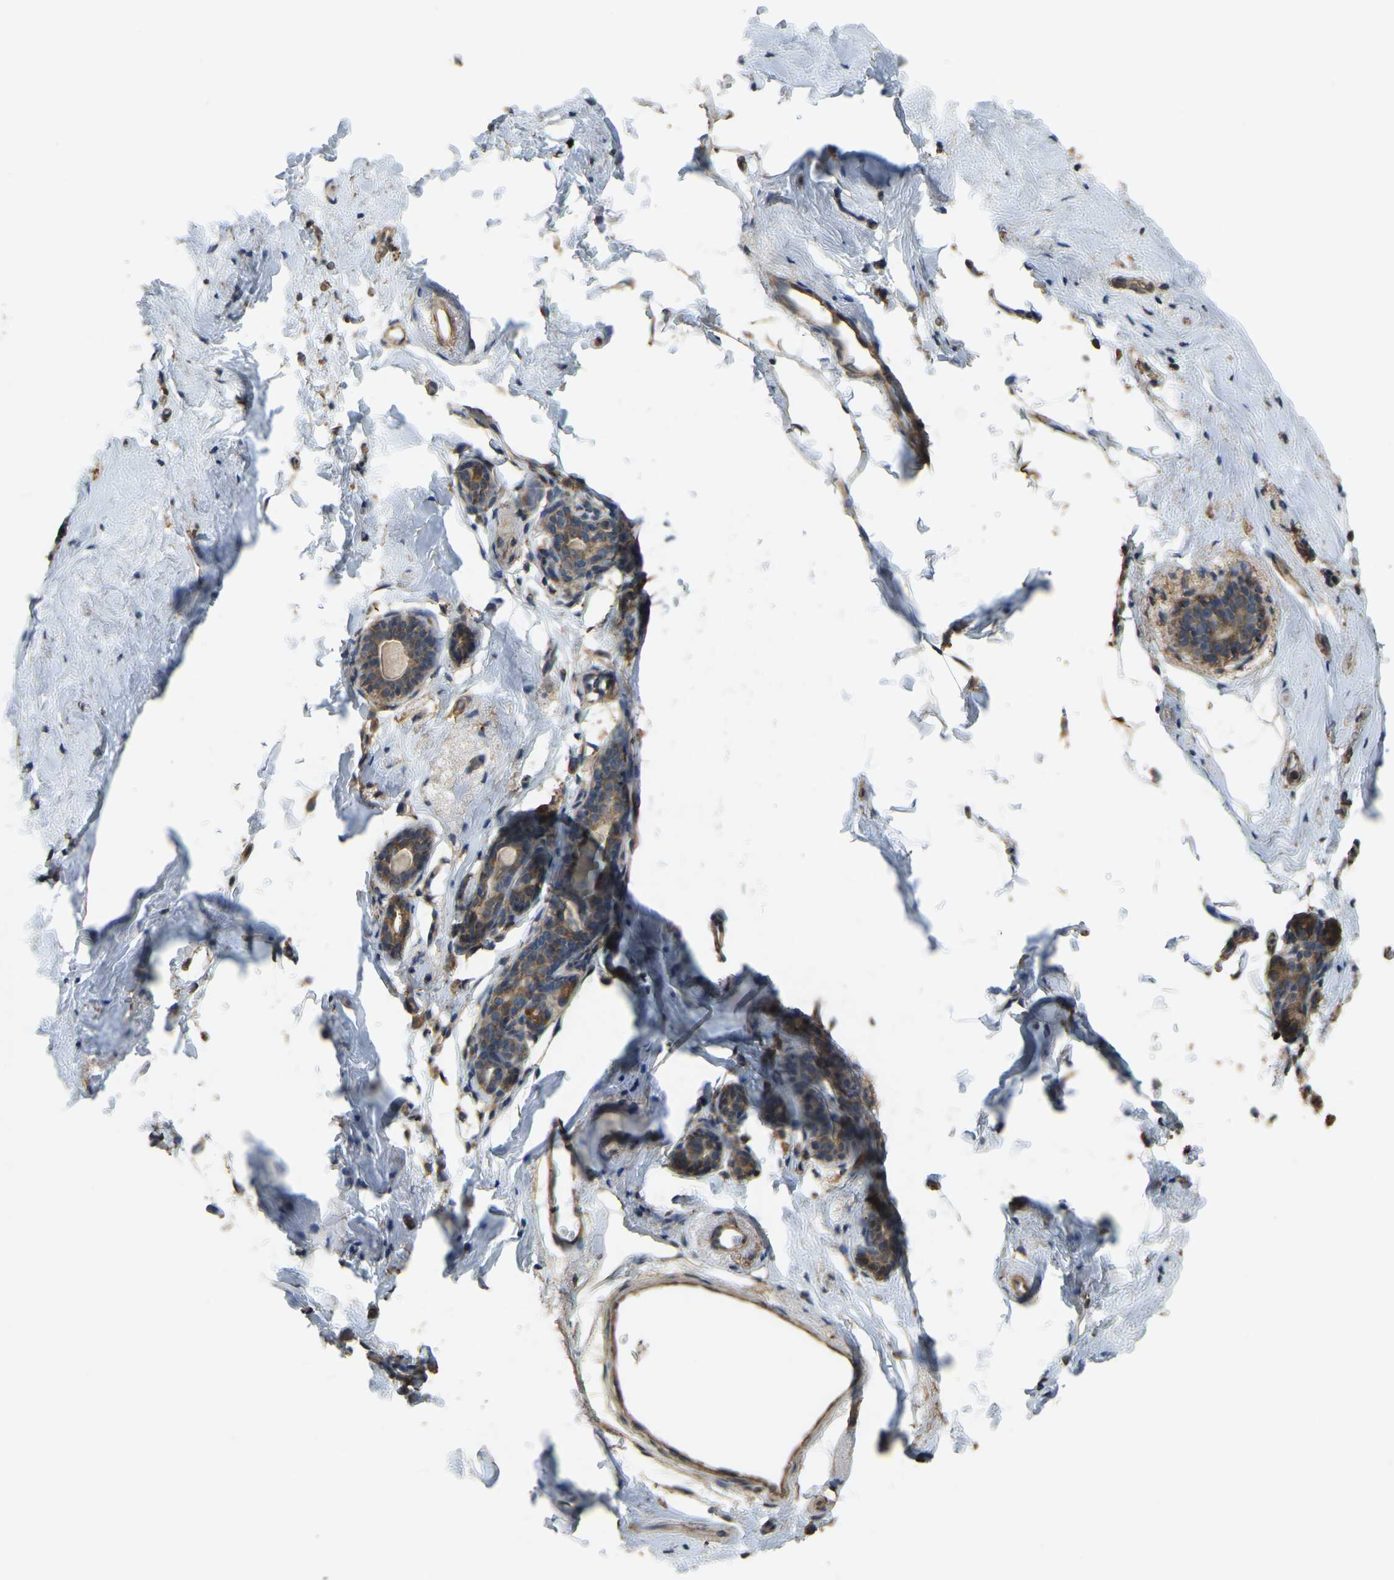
{"staining": {"intensity": "weak", "quantity": ">75%", "location": "cytoplasmic/membranous"}, "tissue": "breast", "cell_type": "Adipocytes", "image_type": "normal", "snomed": [{"axis": "morphology", "description": "Normal tissue, NOS"}, {"axis": "topography", "description": "Breast"}], "caption": "Breast stained with DAB immunohistochemistry reveals low levels of weak cytoplasmic/membranous positivity in about >75% of adipocytes.", "gene": "GNG2", "patient": {"sex": "female", "age": 62}}